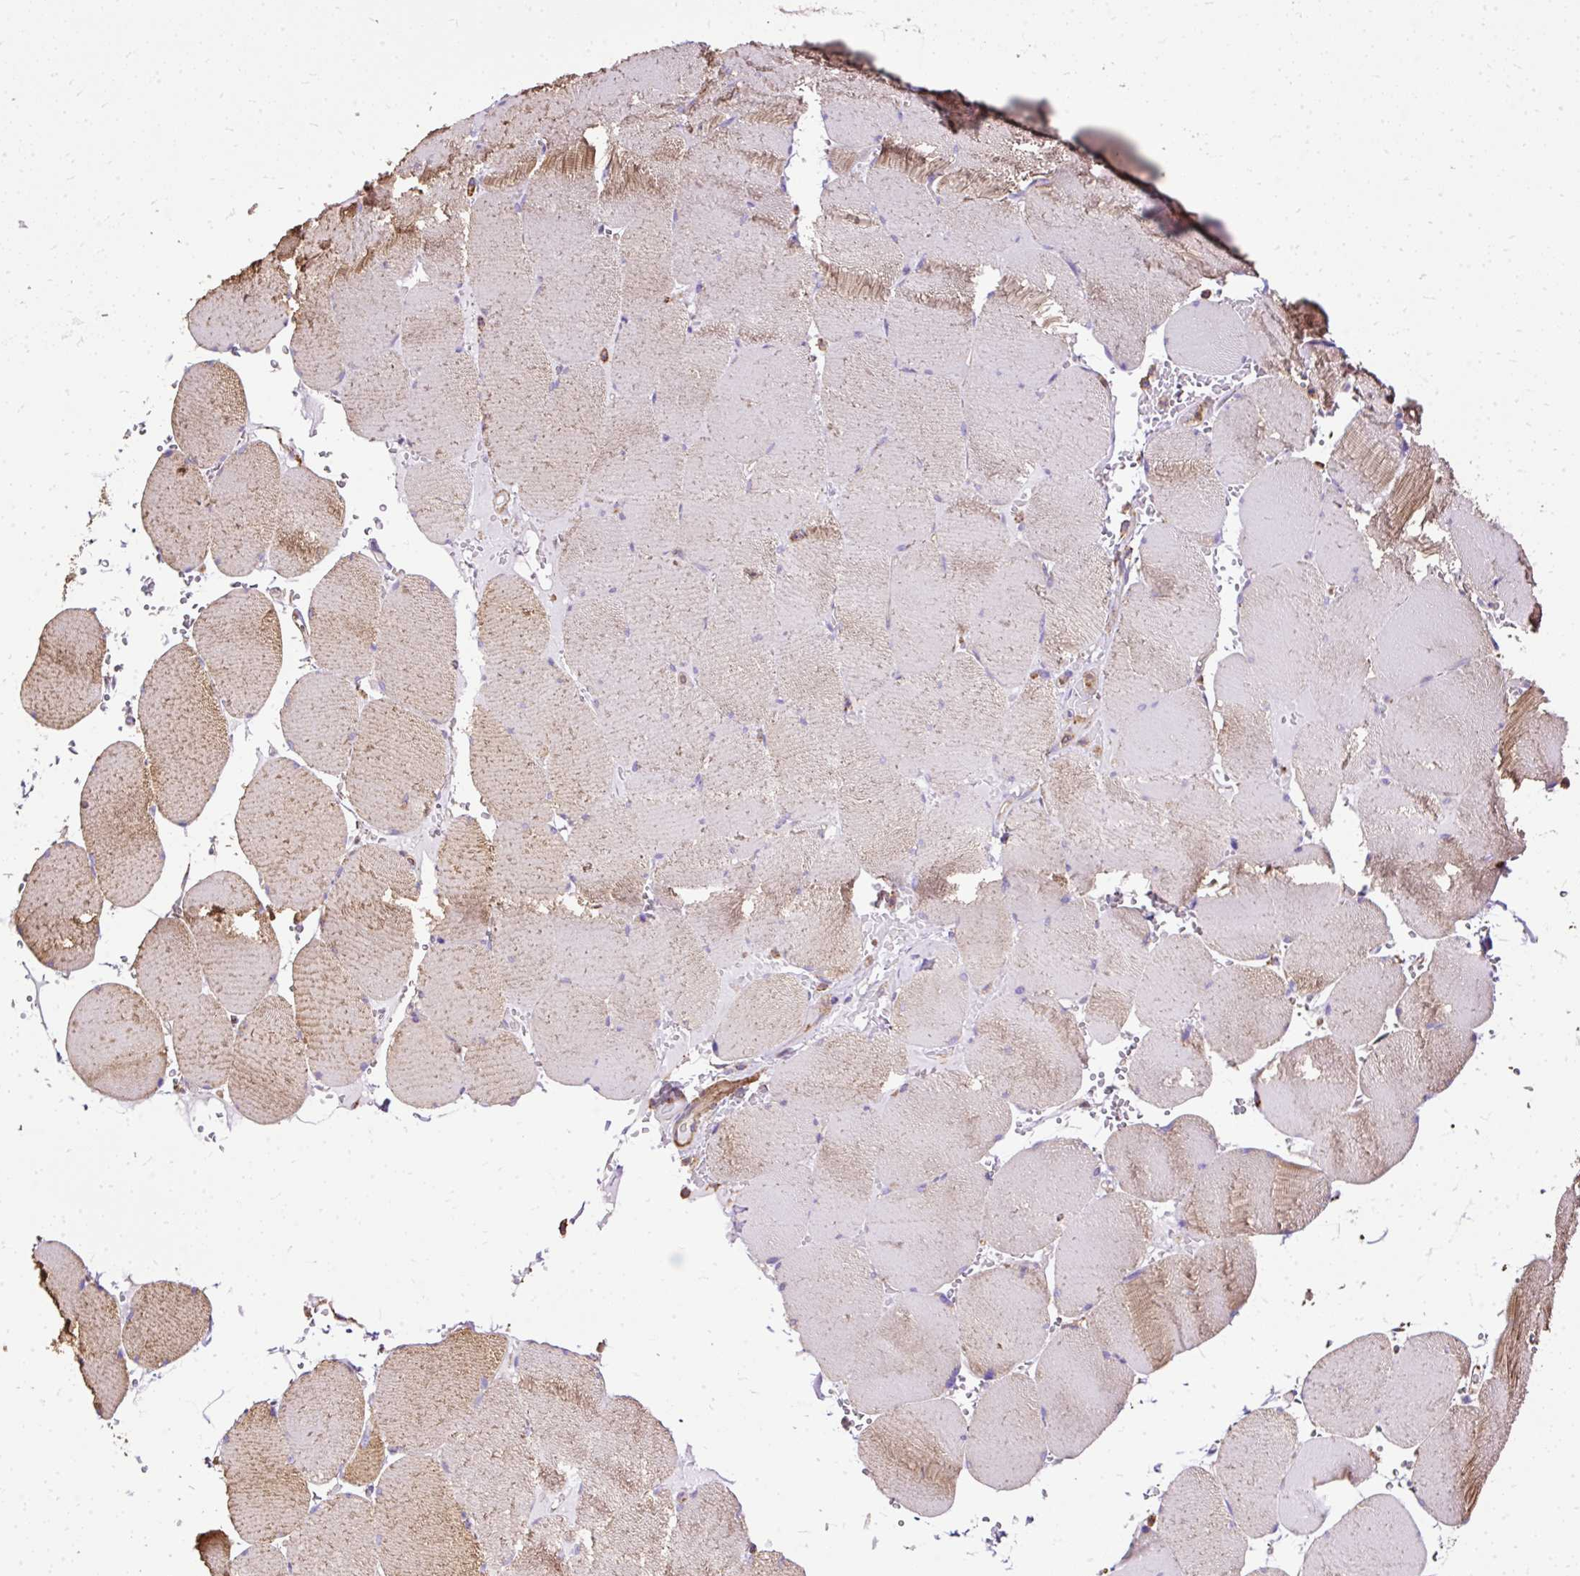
{"staining": {"intensity": "moderate", "quantity": "25%-75%", "location": "cytoplasmic/membranous"}, "tissue": "skeletal muscle", "cell_type": "Myocytes", "image_type": "normal", "snomed": [{"axis": "morphology", "description": "Normal tissue, NOS"}, {"axis": "topography", "description": "Skeletal muscle"}, {"axis": "topography", "description": "Head-Neck"}], "caption": "High-power microscopy captured an immunohistochemistry (IHC) image of normal skeletal muscle, revealing moderate cytoplasmic/membranous staining in about 25%-75% of myocytes.", "gene": "KLHL11", "patient": {"sex": "male", "age": 66}}